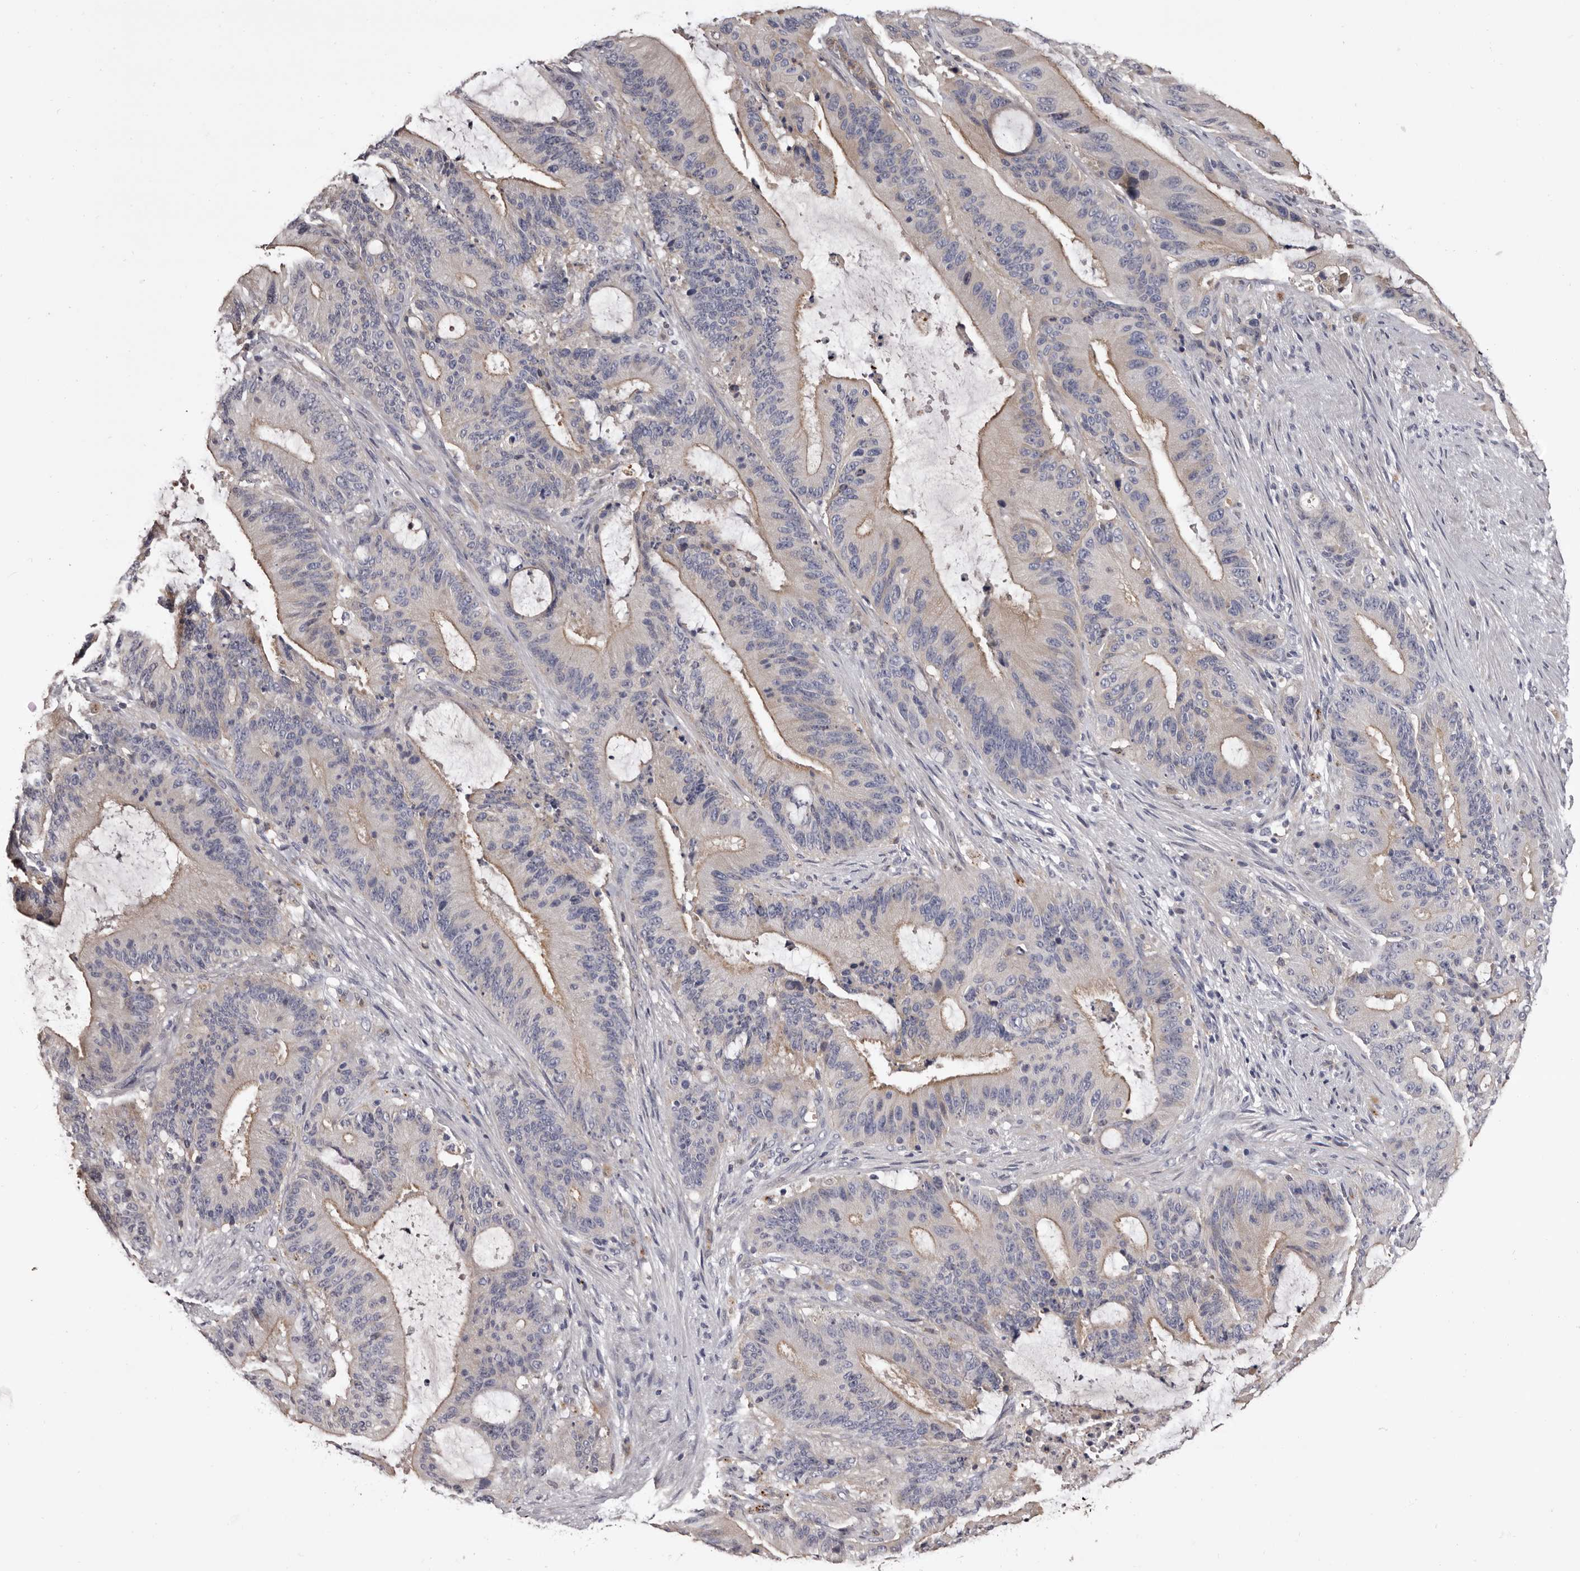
{"staining": {"intensity": "weak", "quantity": "25%-75%", "location": "cytoplasmic/membranous"}, "tissue": "liver cancer", "cell_type": "Tumor cells", "image_type": "cancer", "snomed": [{"axis": "morphology", "description": "Normal tissue, NOS"}, {"axis": "morphology", "description": "Cholangiocarcinoma"}, {"axis": "topography", "description": "Liver"}, {"axis": "topography", "description": "Peripheral nerve tissue"}], "caption": "IHC (DAB) staining of liver cholangiocarcinoma displays weak cytoplasmic/membranous protein staining in approximately 25%-75% of tumor cells.", "gene": "SLC10A4", "patient": {"sex": "female", "age": 73}}